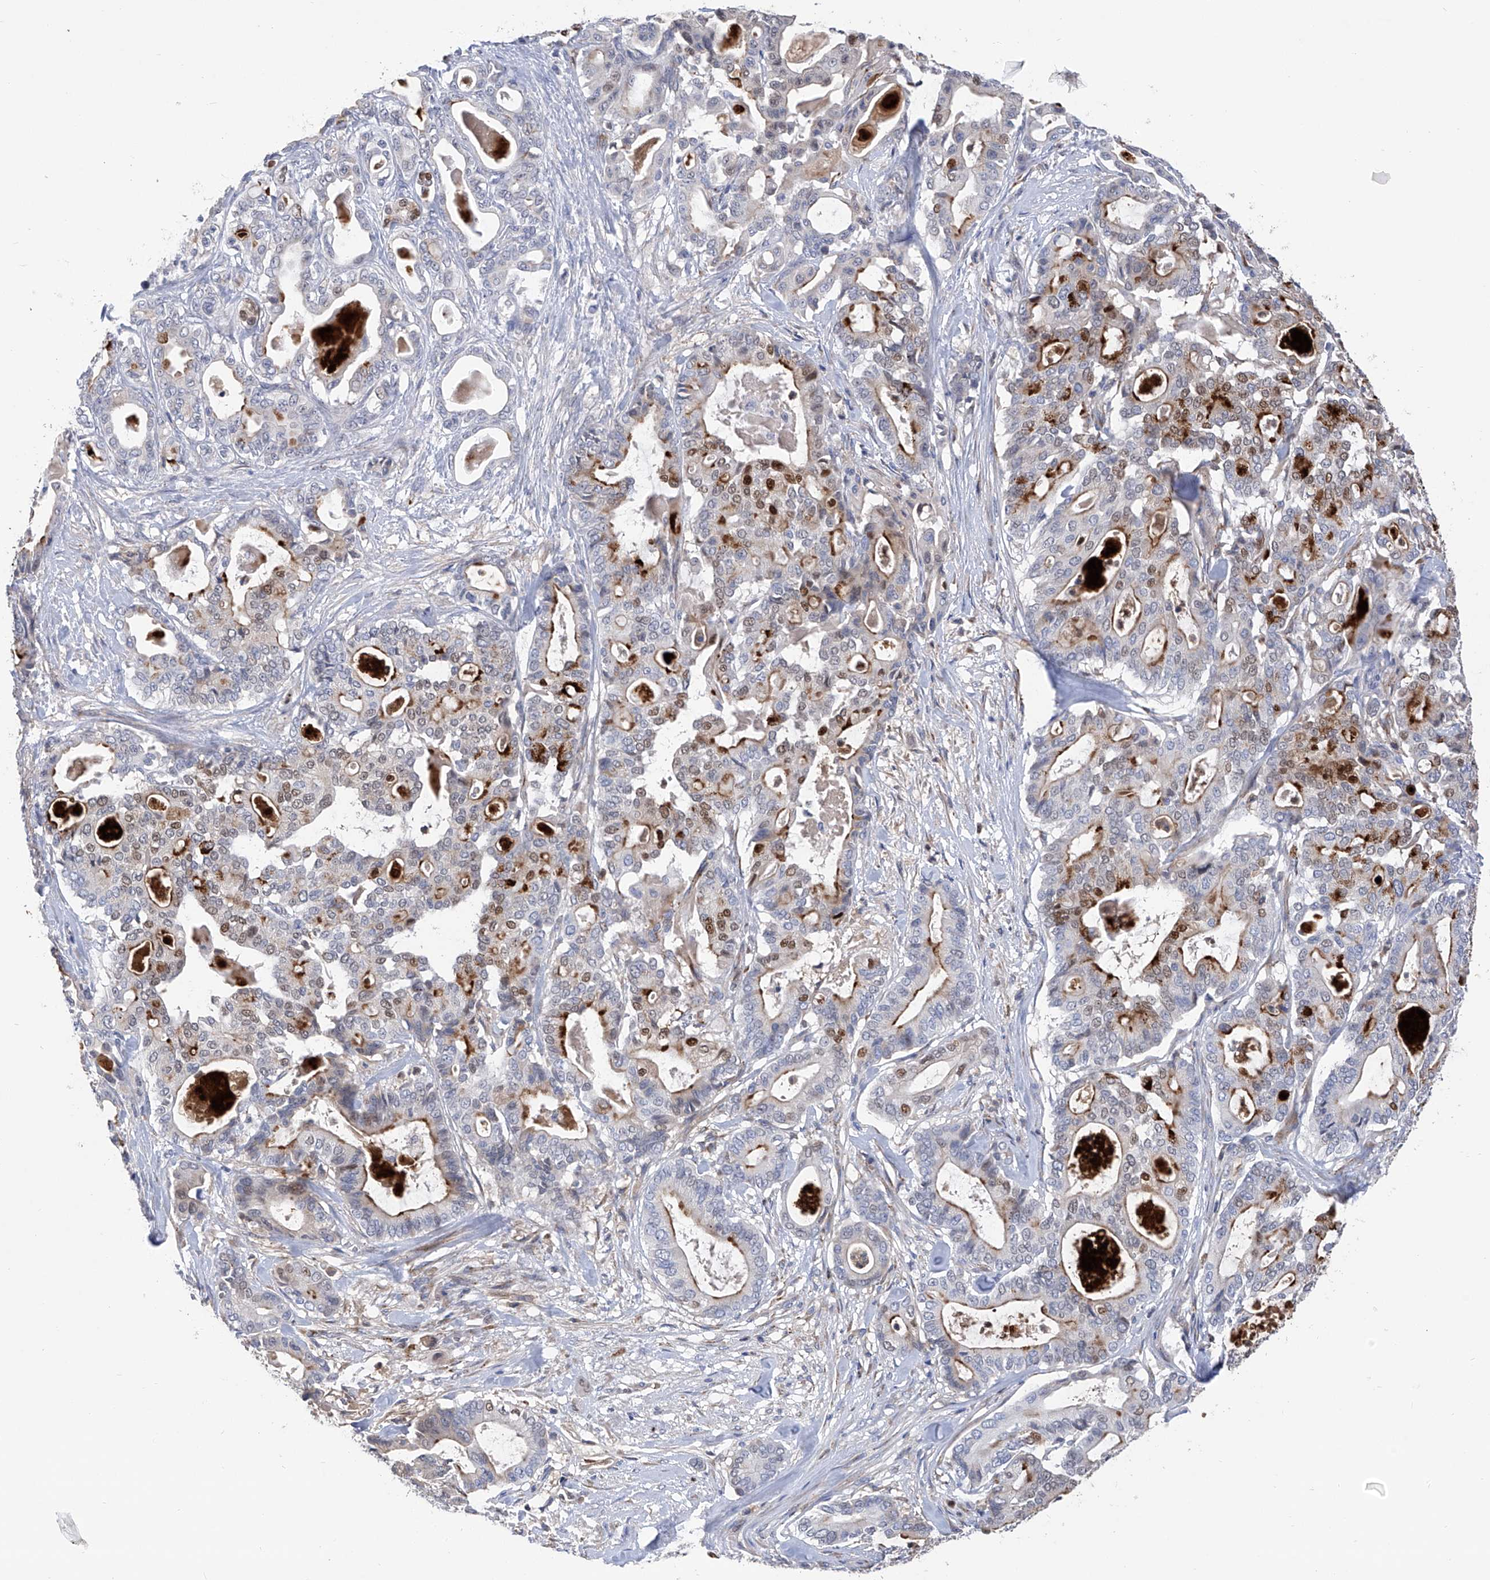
{"staining": {"intensity": "moderate", "quantity": "25%-75%", "location": "cytoplasmic/membranous,nuclear"}, "tissue": "pancreatic cancer", "cell_type": "Tumor cells", "image_type": "cancer", "snomed": [{"axis": "morphology", "description": "Adenocarcinoma, NOS"}, {"axis": "topography", "description": "Pancreas"}], "caption": "Human pancreatic cancer (adenocarcinoma) stained with a brown dye exhibits moderate cytoplasmic/membranous and nuclear positive positivity in approximately 25%-75% of tumor cells.", "gene": "PHF20", "patient": {"sex": "male", "age": 63}}